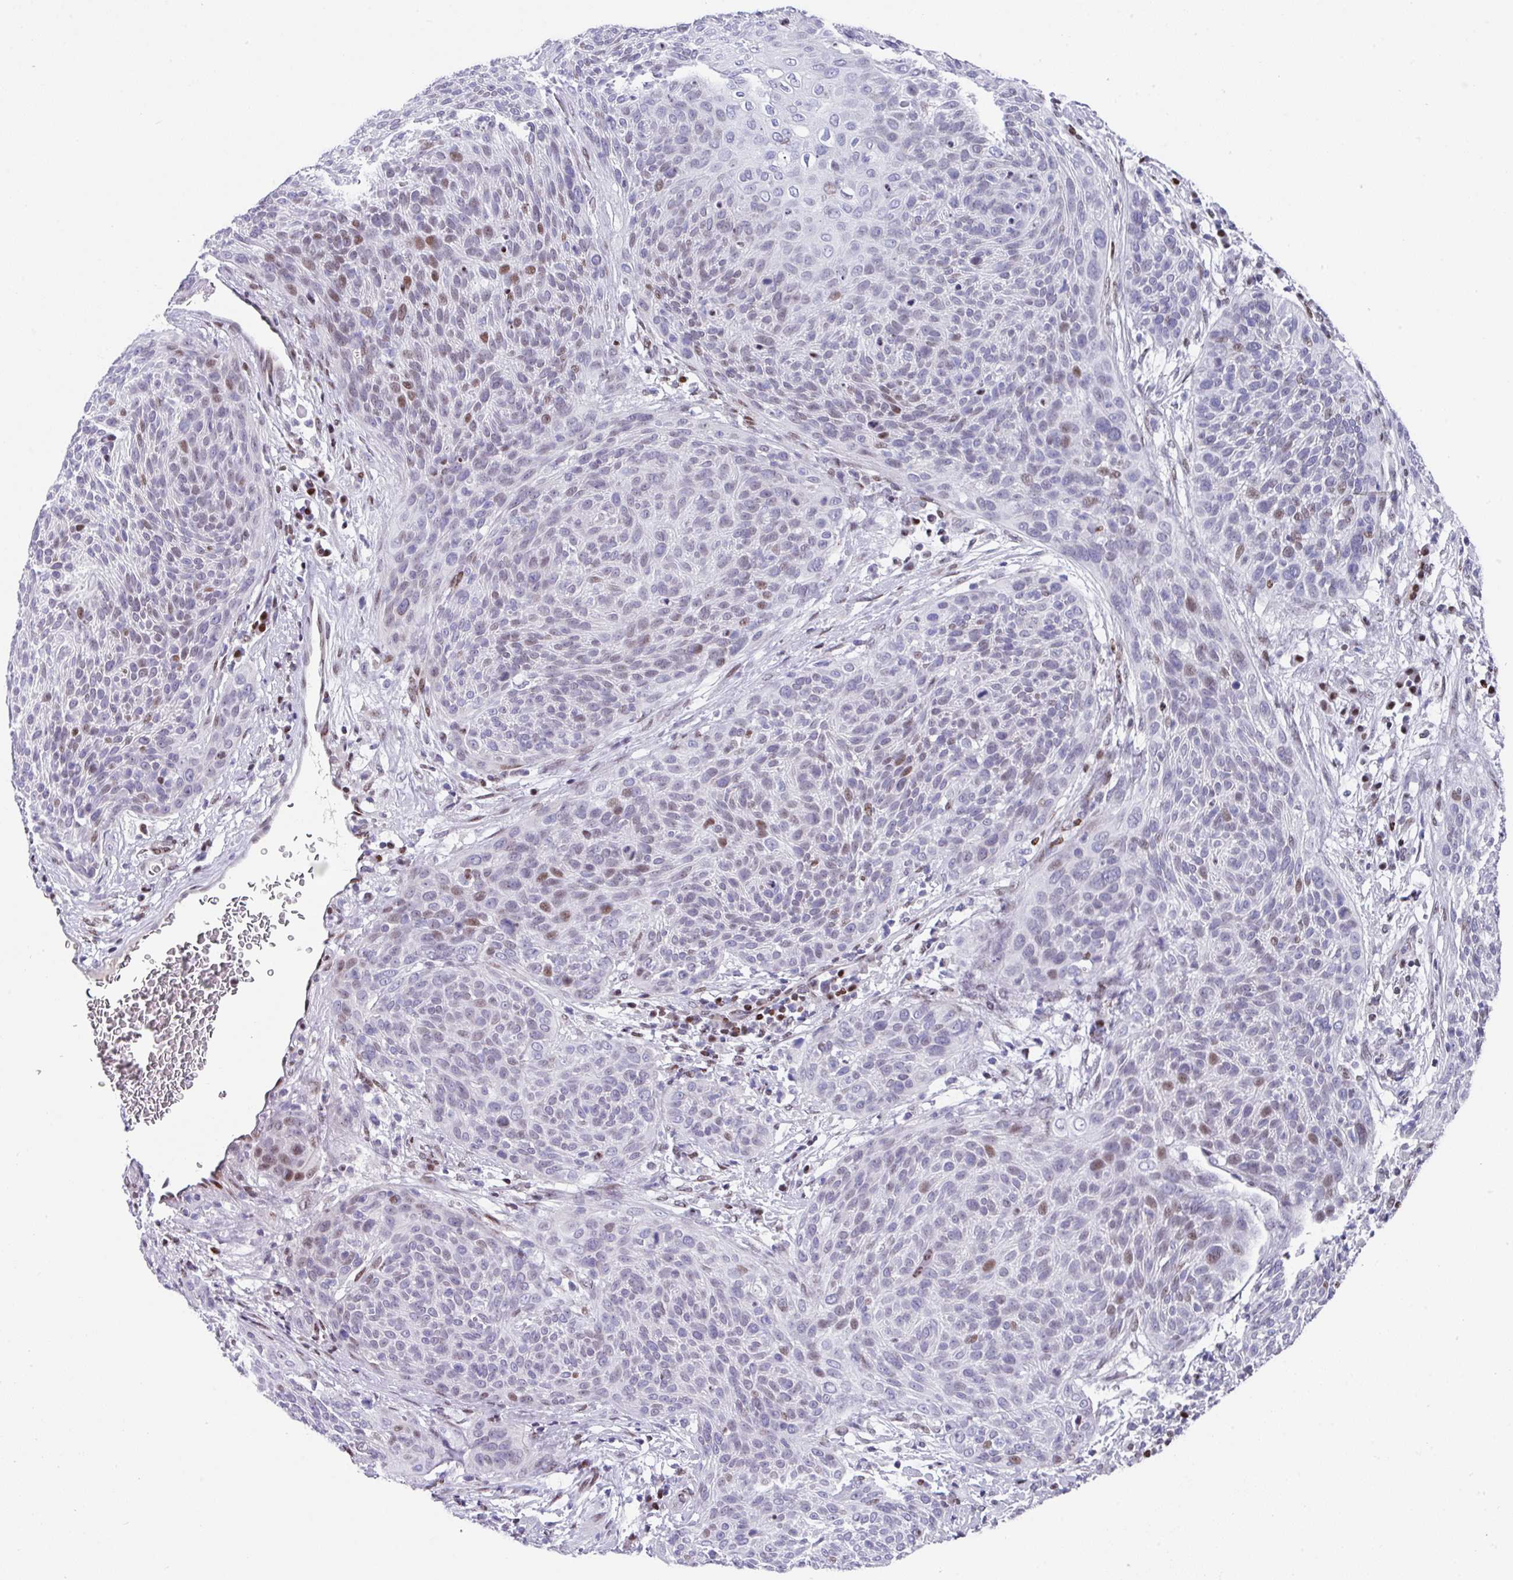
{"staining": {"intensity": "moderate", "quantity": "<25%", "location": "nuclear"}, "tissue": "cervical cancer", "cell_type": "Tumor cells", "image_type": "cancer", "snomed": [{"axis": "morphology", "description": "Squamous cell carcinoma, NOS"}, {"axis": "topography", "description": "Cervix"}], "caption": "Human squamous cell carcinoma (cervical) stained with a brown dye displays moderate nuclear positive staining in approximately <25% of tumor cells.", "gene": "TCF3", "patient": {"sex": "female", "age": 31}}